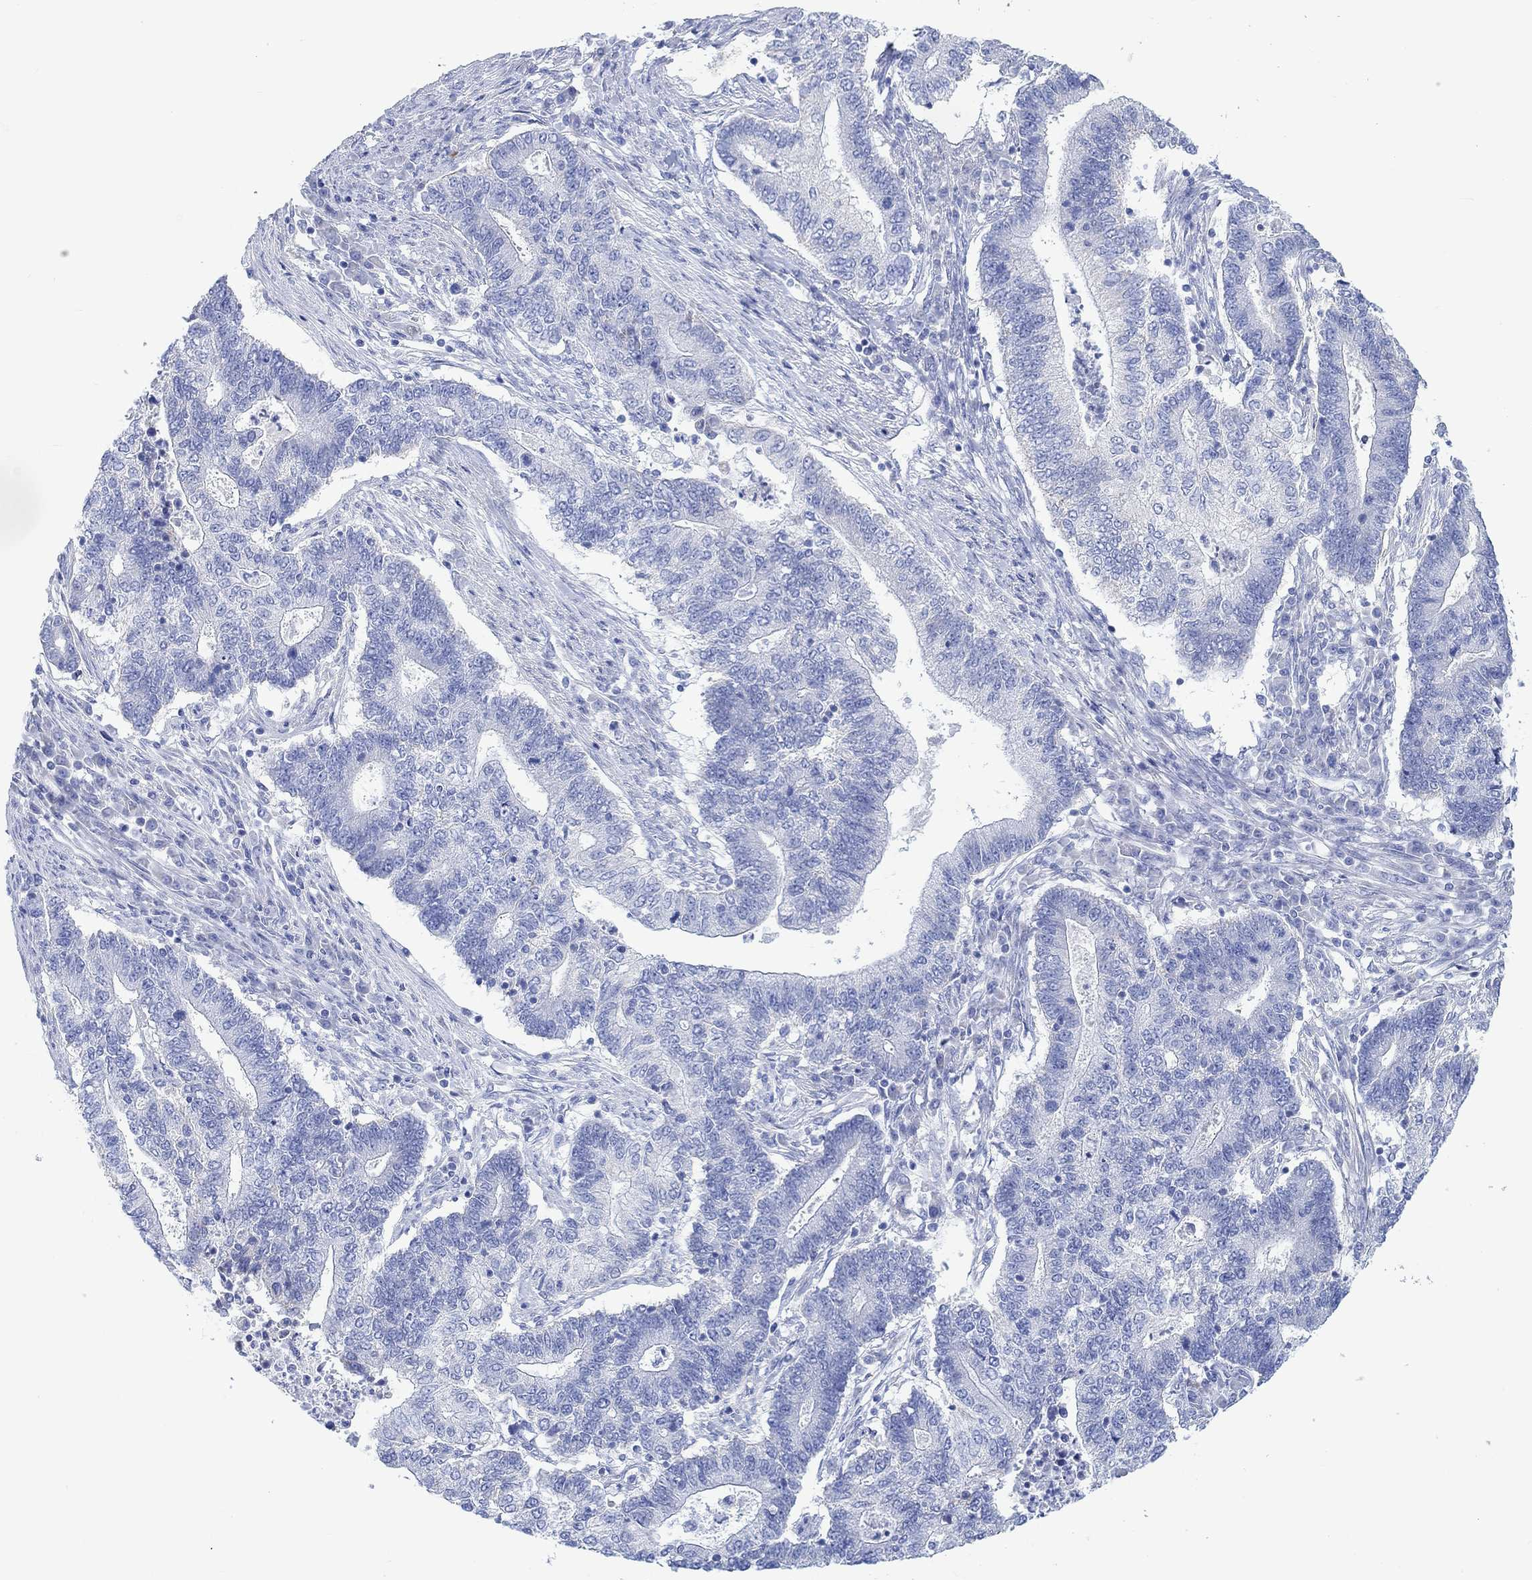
{"staining": {"intensity": "negative", "quantity": "none", "location": "none"}, "tissue": "endometrial cancer", "cell_type": "Tumor cells", "image_type": "cancer", "snomed": [{"axis": "morphology", "description": "Adenocarcinoma, NOS"}, {"axis": "topography", "description": "Uterus"}, {"axis": "topography", "description": "Endometrium"}], "caption": "High magnification brightfield microscopy of endometrial cancer stained with DAB (brown) and counterstained with hematoxylin (blue): tumor cells show no significant positivity.", "gene": "REEP6", "patient": {"sex": "female", "age": 54}}